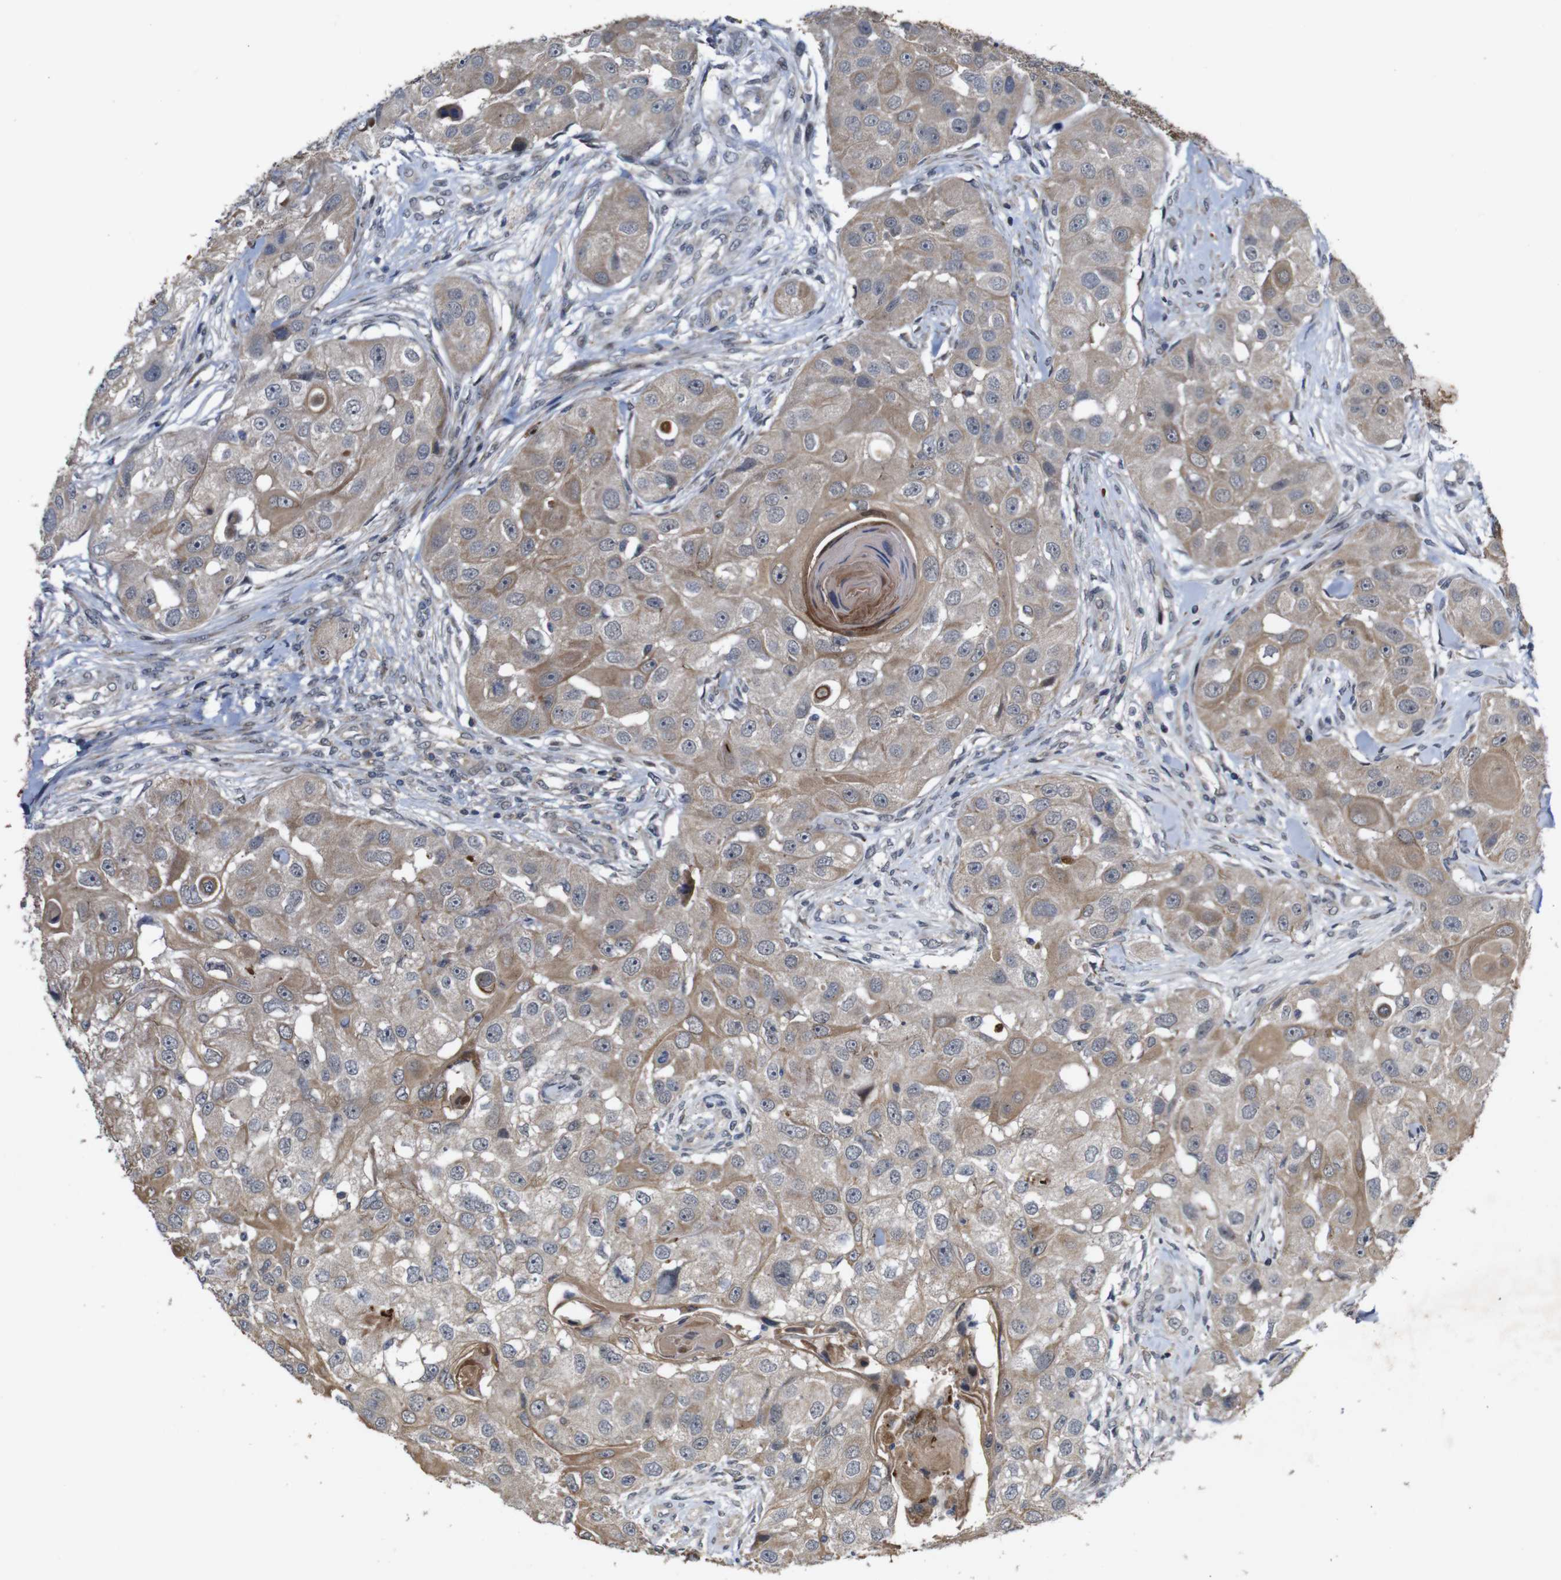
{"staining": {"intensity": "weak", "quantity": ">75%", "location": "cytoplasmic/membranous"}, "tissue": "head and neck cancer", "cell_type": "Tumor cells", "image_type": "cancer", "snomed": [{"axis": "morphology", "description": "Normal tissue, NOS"}, {"axis": "morphology", "description": "Squamous cell carcinoma, NOS"}, {"axis": "topography", "description": "Skeletal muscle"}, {"axis": "topography", "description": "Head-Neck"}], "caption": "IHC staining of head and neck squamous cell carcinoma, which shows low levels of weak cytoplasmic/membranous staining in approximately >75% of tumor cells indicating weak cytoplasmic/membranous protein positivity. The staining was performed using DAB (3,3'-diaminobenzidine) (brown) for protein detection and nuclei were counterstained in hematoxylin (blue).", "gene": "ATP7B", "patient": {"sex": "male", "age": 51}}